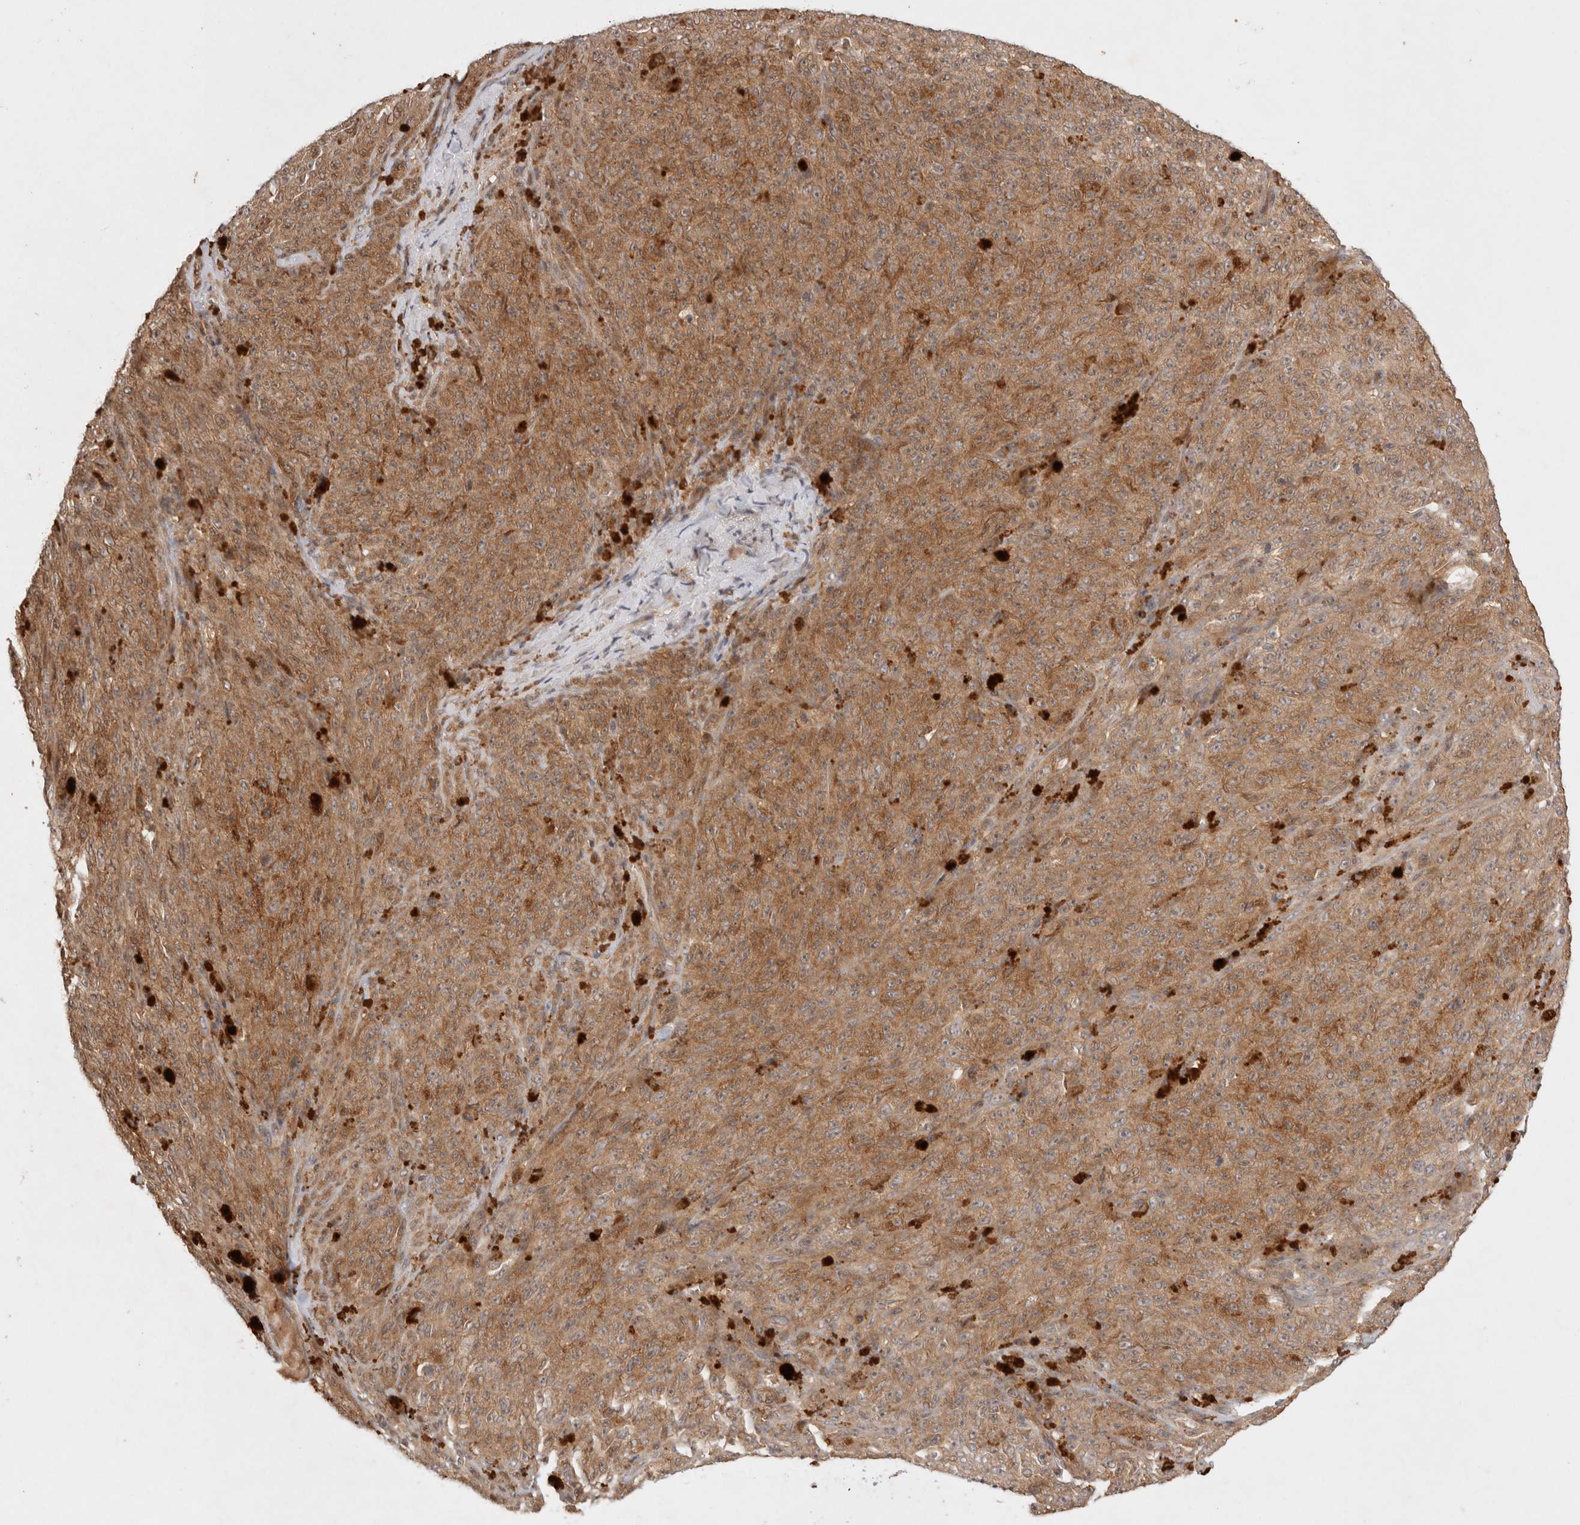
{"staining": {"intensity": "moderate", "quantity": ">75%", "location": "cytoplasmic/membranous"}, "tissue": "melanoma", "cell_type": "Tumor cells", "image_type": "cancer", "snomed": [{"axis": "morphology", "description": "Malignant melanoma, NOS"}, {"axis": "topography", "description": "Skin"}], "caption": "A medium amount of moderate cytoplasmic/membranous expression is seen in about >75% of tumor cells in malignant melanoma tissue. Using DAB (3,3'-diaminobenzidine) (brown) and hematoxylin (blue) stains, captured at high magnification using brightfield microscopy.", "gene": "HTT", "patient": {"sex": "female", "age": 82}}